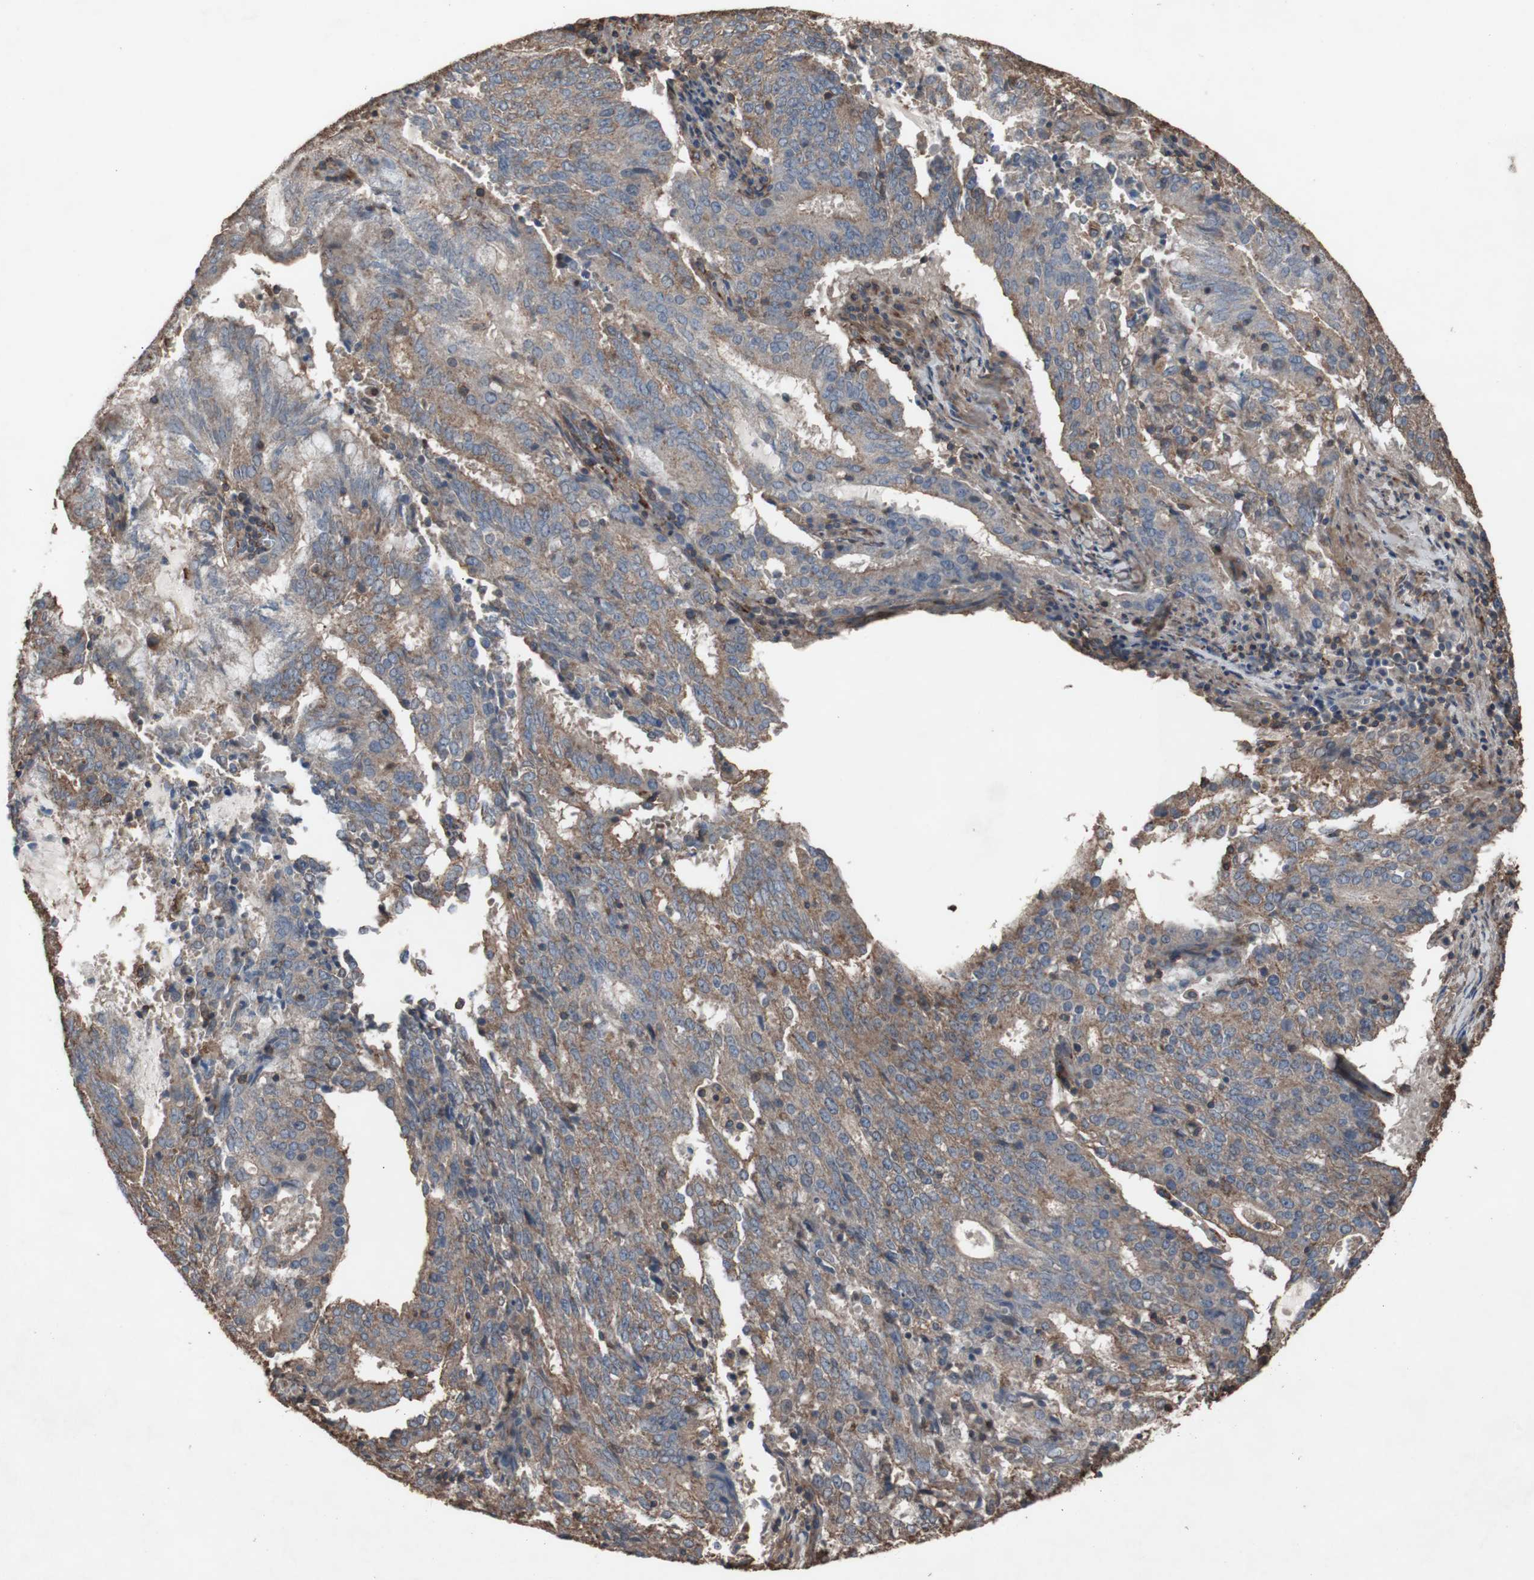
{"staining": {"intensity": "moderate", "quantity": "25%-75%", "location": "cytoplasmic/membranous"}, "tissue": "cervical cancer", "cell_type": "Tumor cells", "image_type": "cancer", "snomed": [{"axis": "morphology", "description": "Adenocarcinoma, NOS"}, {"axis": "topography", "description": "Cervix"}], "caption": "Brown immunohistochemical staining in human cervical cancer (adenocarcinoma) demonstrates moderate cytoplasmic/membranous staining in about 25%-75% of tumor cells. Using DAB (brown) and hematoxylin (blue) stains, captured at high magnification using brightfield microscopy.", "gene": "COL6A2", "patient": {"sex": "female", "age": 44}}